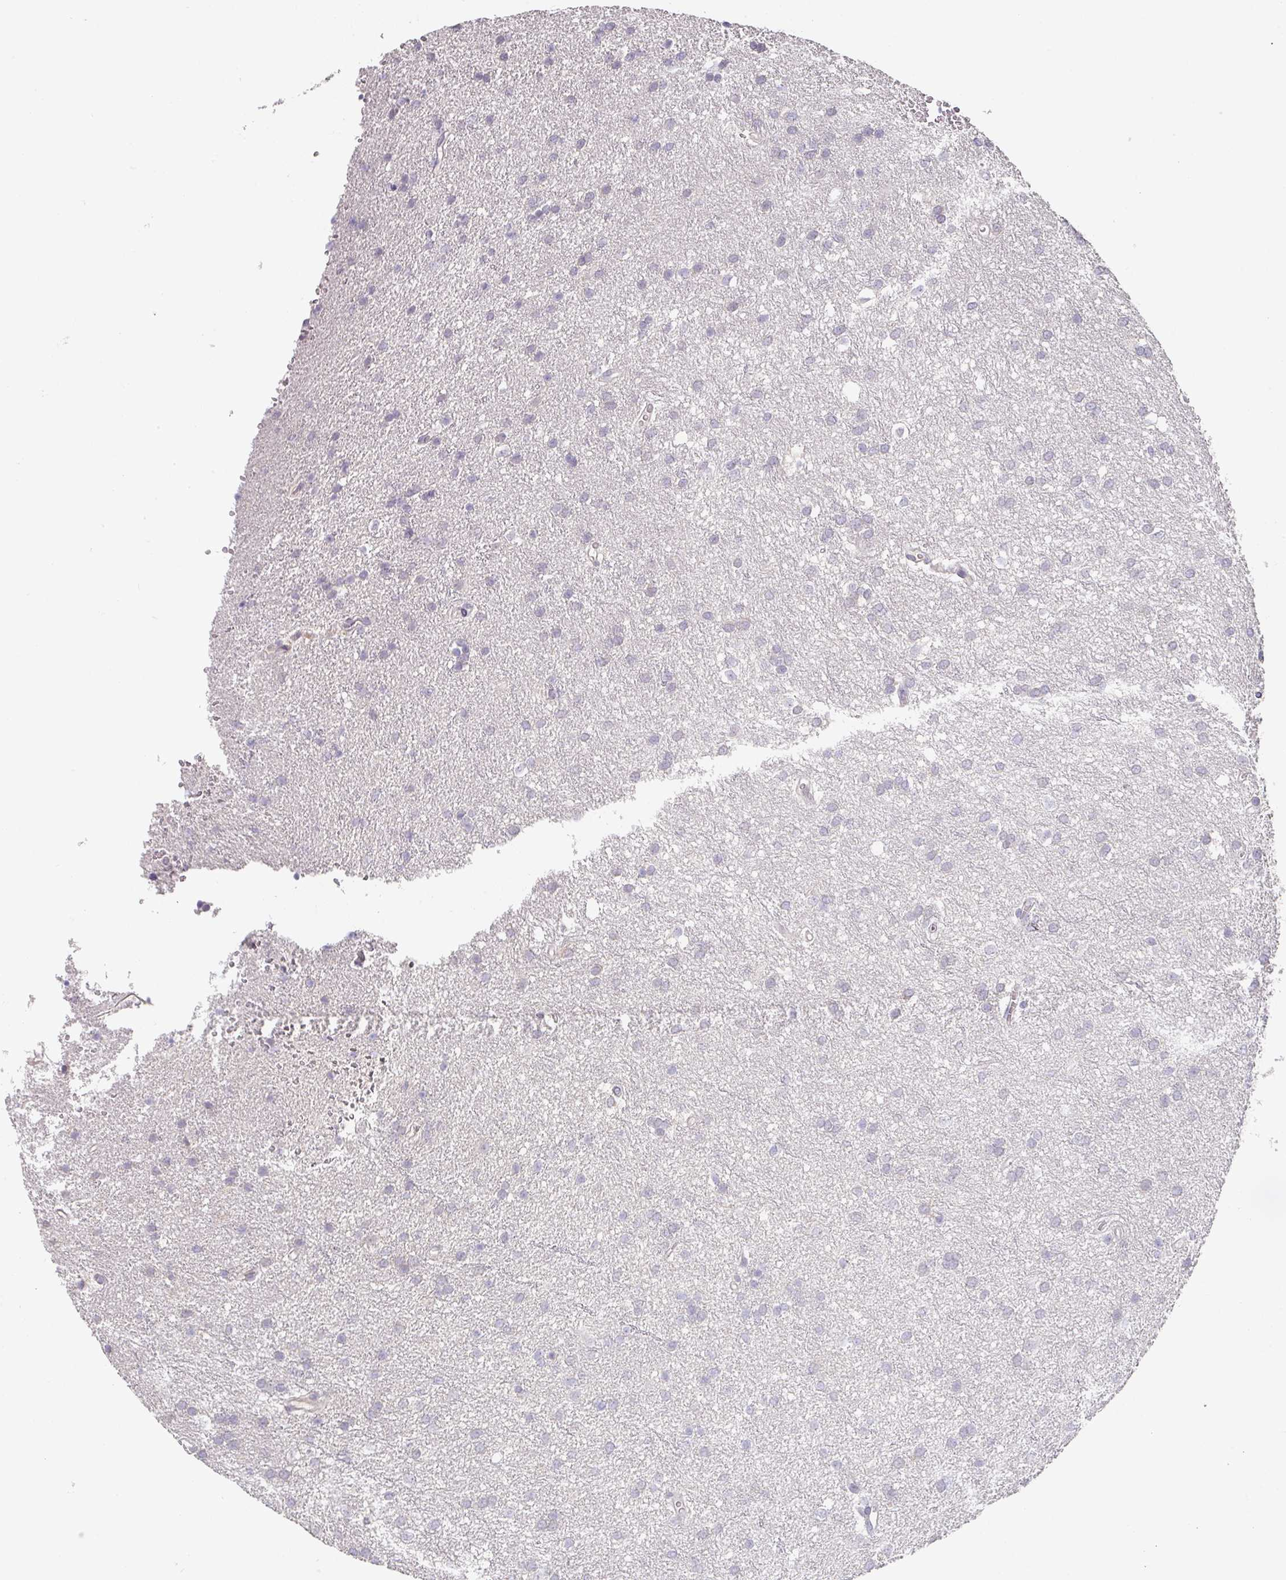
{"staining": {"intensity": "negative", "quantity": "none", "location": "none"}, "tissue": "glioma", "cell_type": "Tumor cells", "image_type": "cancer", "snomed": [{"axis": "morphology", "description": "Glioma, malignant, Low grade"}, {"axis": "topography", "description": "Brain"}], "caption": "Low-grade glioma (malignant) was stained to show a protein in brown. There is no significant expression in tumor cells.", "gene": "FOXN4", "patient": {"sex": "female", "age": 33}}